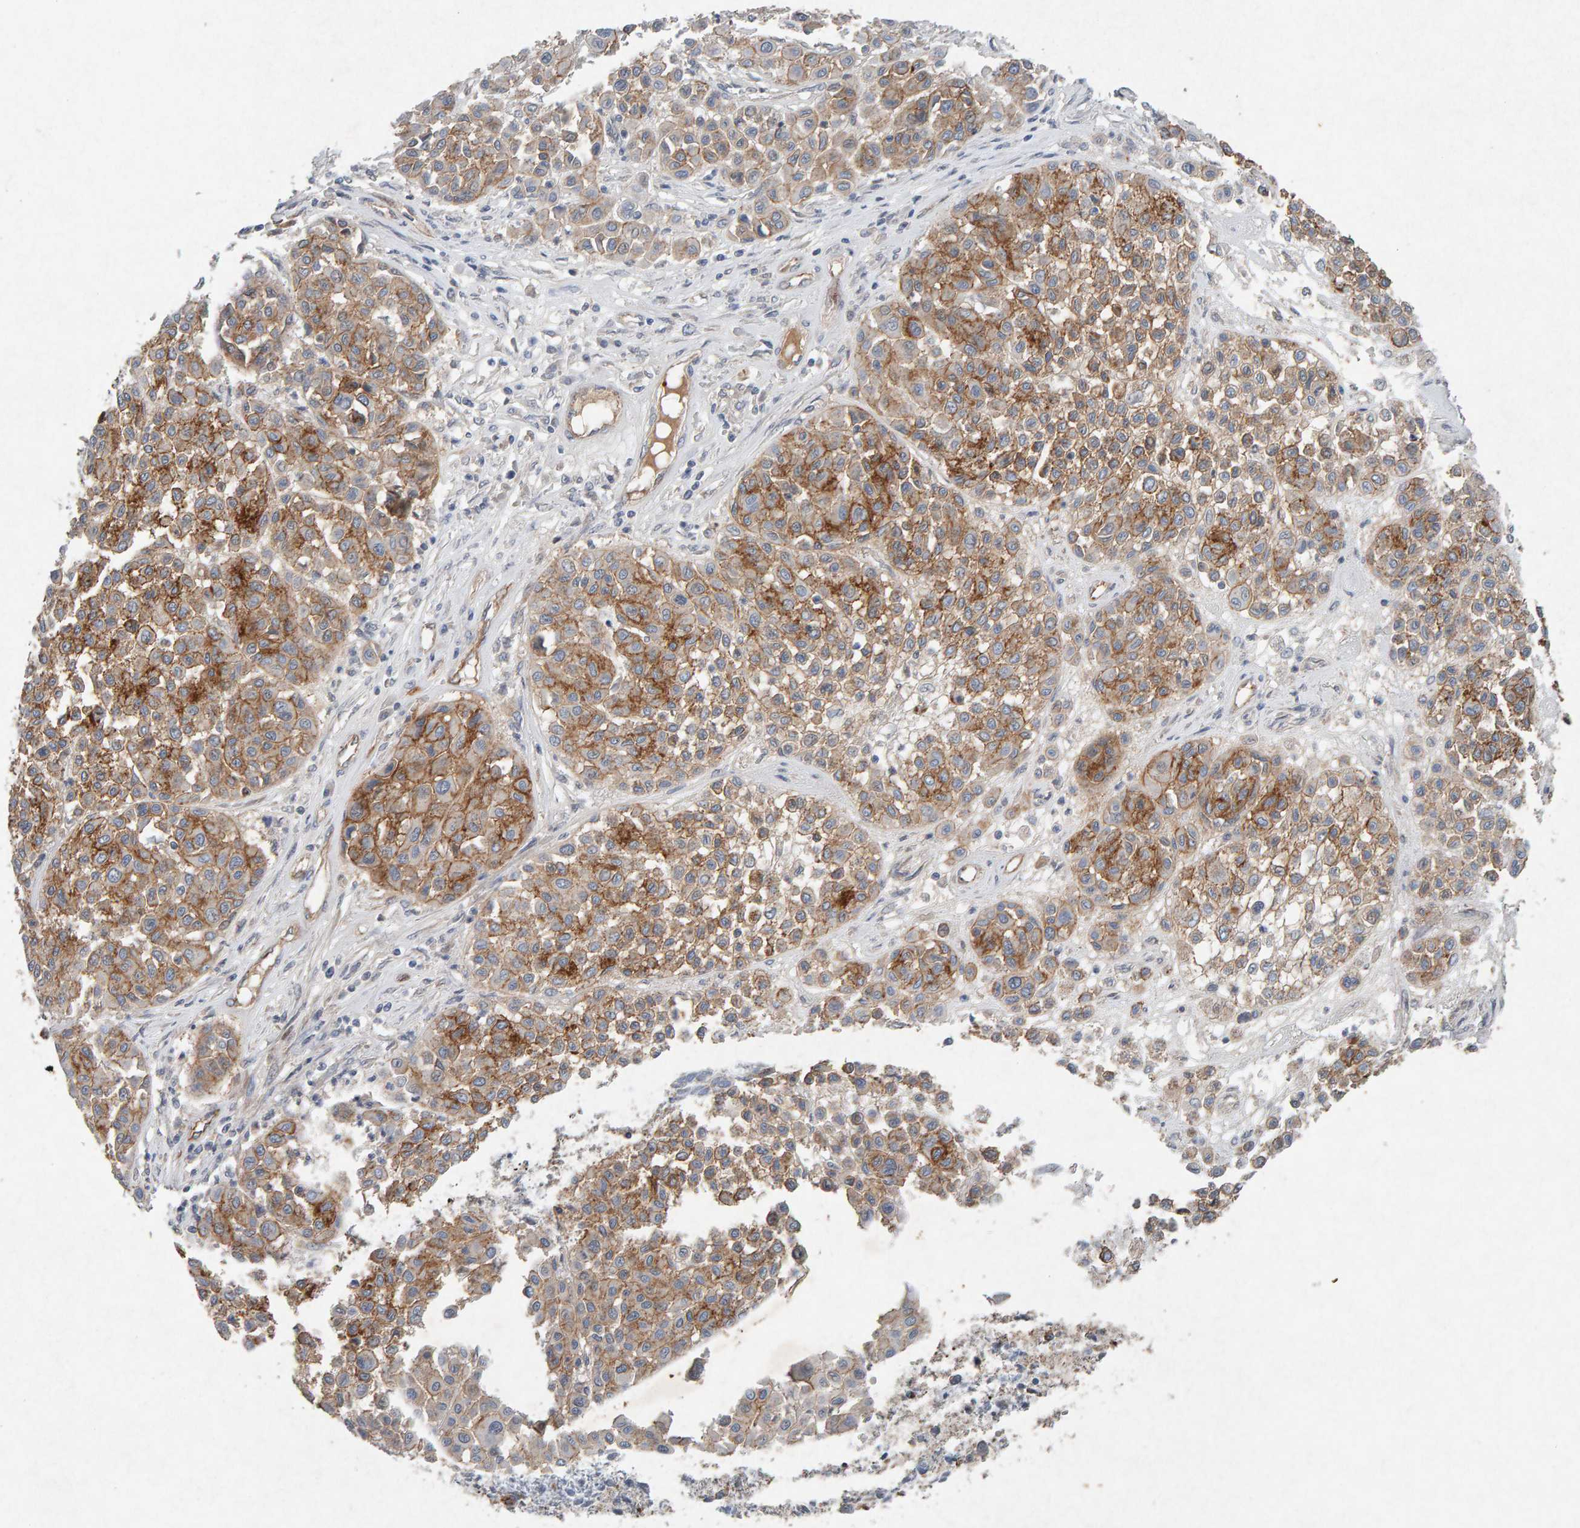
{"staining": {"intensity": "moderate", "quantity": ">75%", "location": "cytoplasmic/membranous"}, "tissue": "melanoma", "cell_type": "Tumor cells", "image_type": "cancer", "snomed": [{"axis": "morphology", "description": "Malignant melanoma, Metastatic site"}, {"axis": "topography", "description": "Soft tissue"}], "caption": "There is medium levels of moderate cytoplasmic/membranous staining in tumor cells of malignant melanoma (metastatic site), as demonstrated by immunohistochemical staining (brown color).", "gene": "PTPRM", "patient": {"sex": "male", "age": 41}}